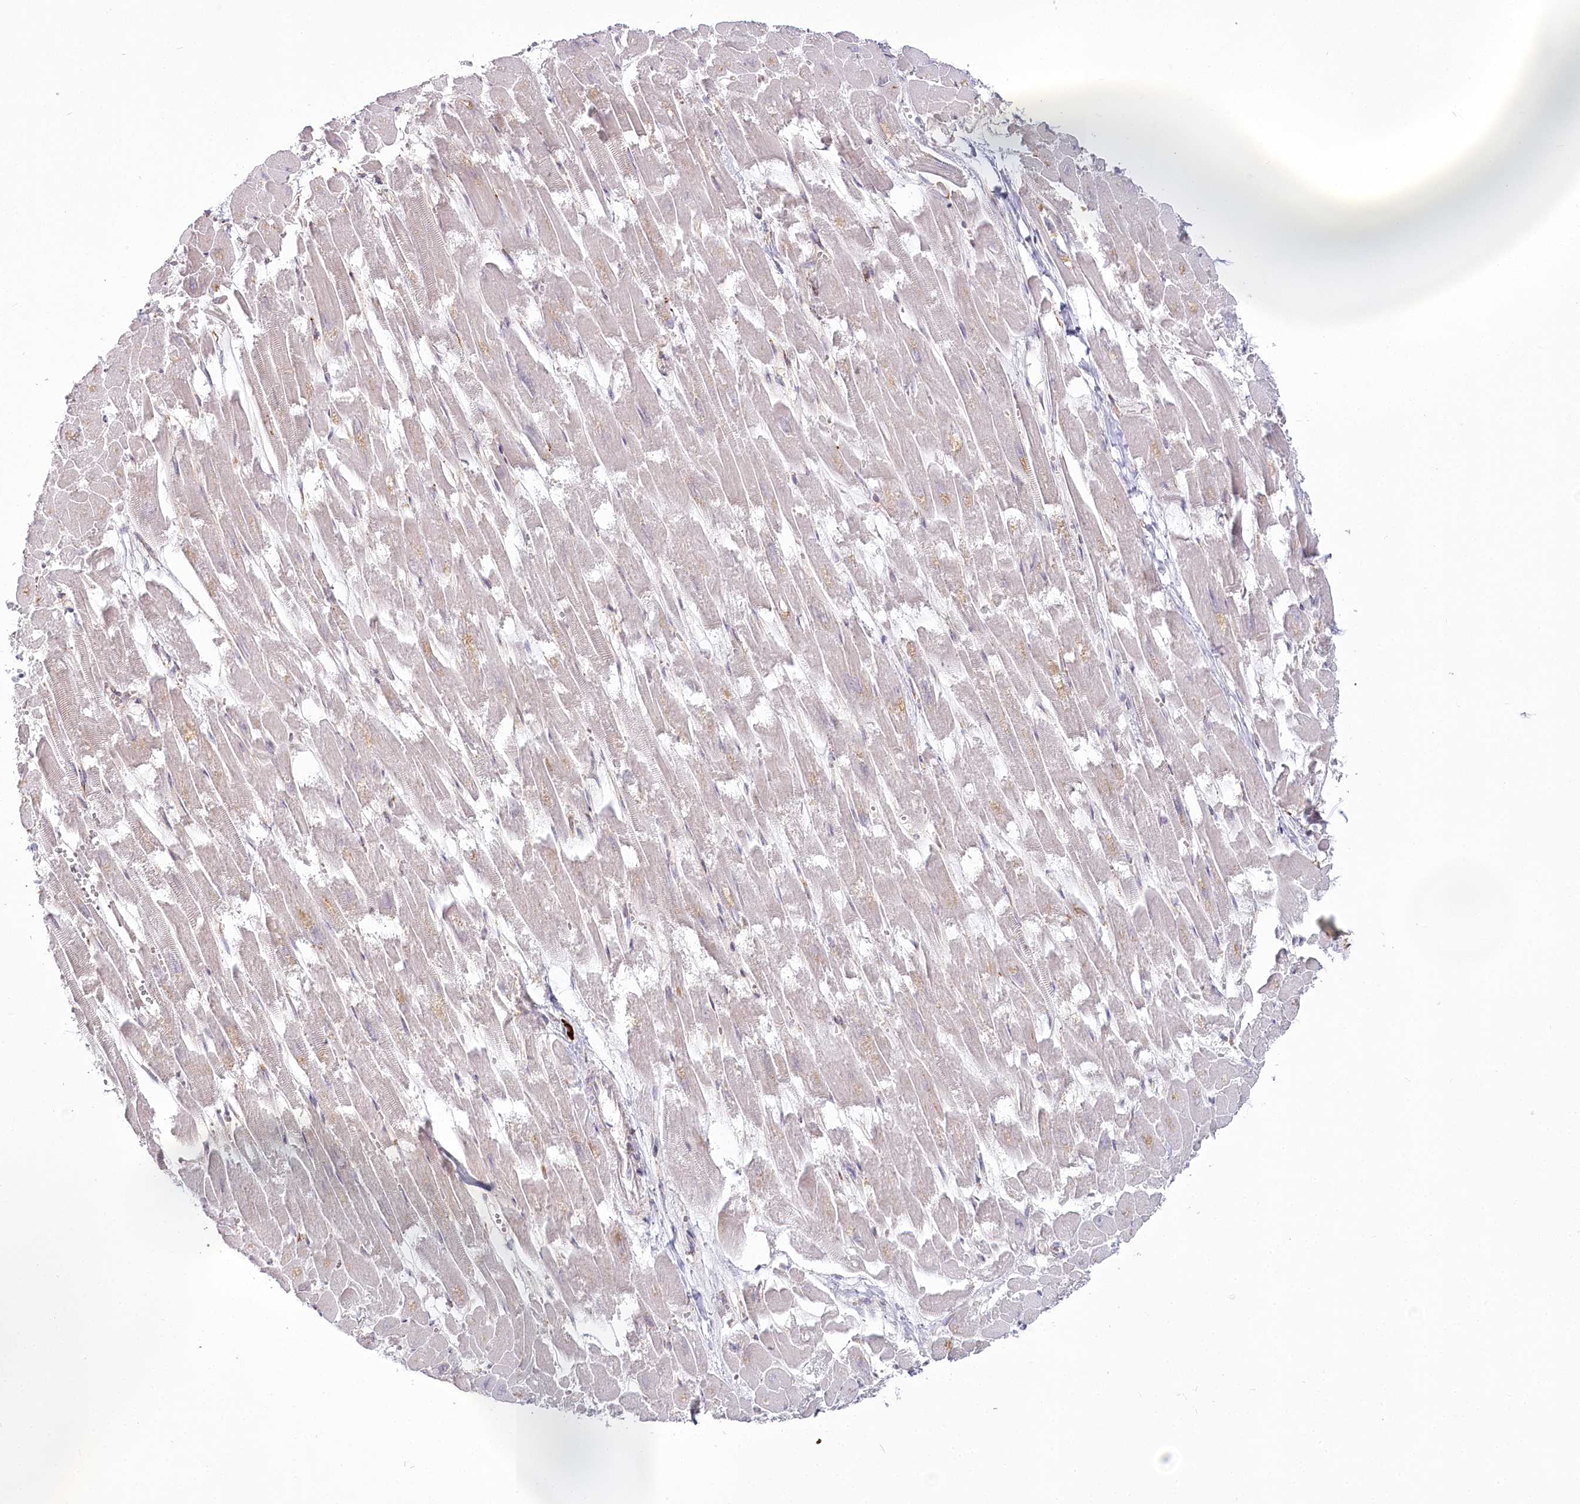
{"staining": {"intensity": "weak", "quantity": "<25%", "location": "cytoplasmic/membranous"}, "tissue": "heart muscle", "cell_type": "Cardiomyocytes", "image_type": "normal", "snomed": [{"axis": "morphology", "description": "Normal tissue, NOS"}, {"axis": "topography", "description": "Heart"}], "caption": "High magnification brightfield microscopy of unremarkable heart muscle stained with DAB (brown) and counterstained with hematoxylin (blue): cardiomyocytes show no significant staining. (Stains: DAB (3,3'-diaminobenzidine) IHC with hematoxylin counter stain, Microscopy: brightfield microscopy at high magnification).", "gene": "POGLUT1", "patient": {"sex": "male", "age": 54}}